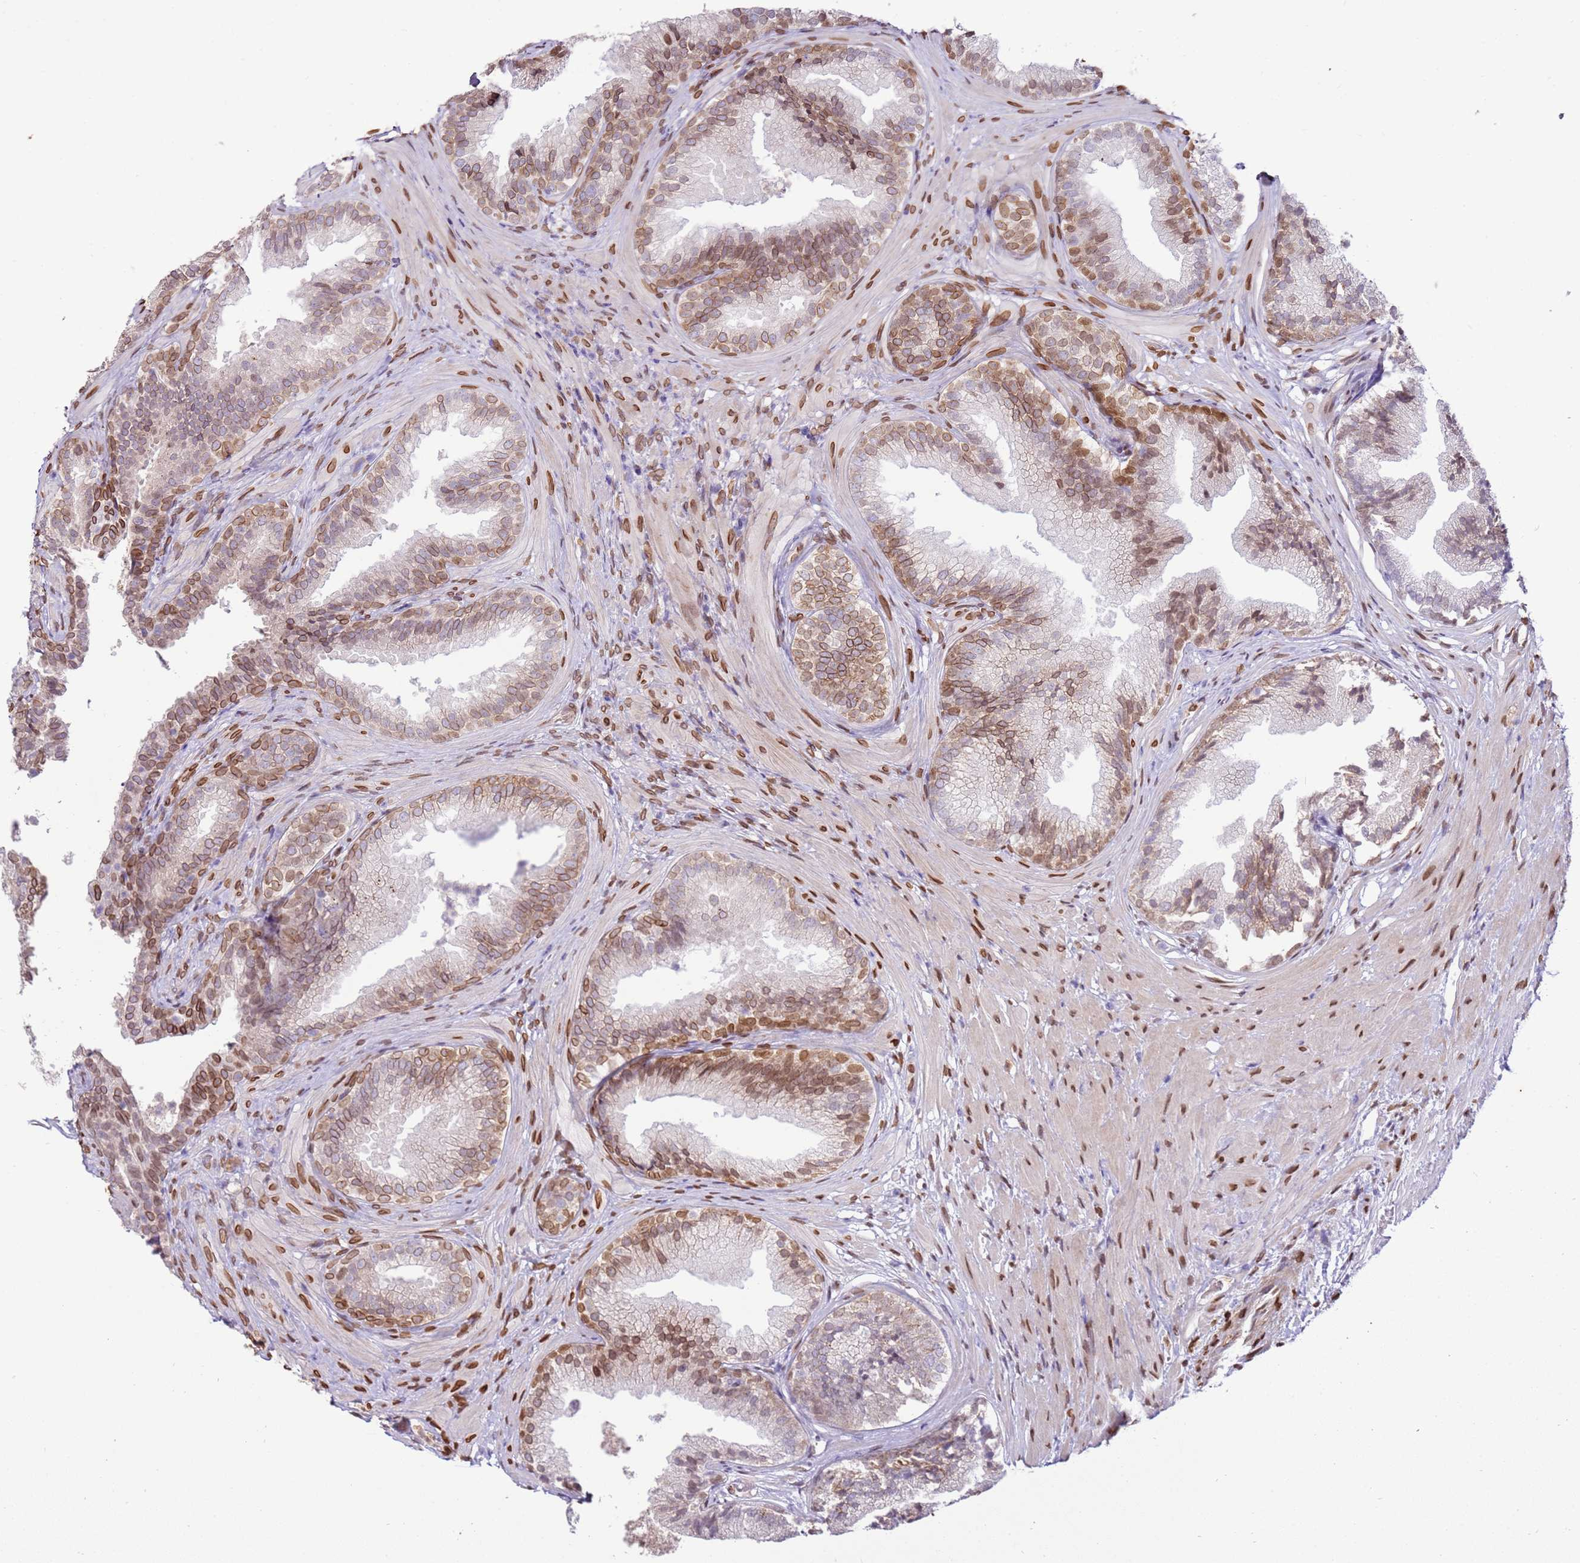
{"staining": {"intensity": "moderate", "quantity": ">75%", "location": "cytoplasmic/membranous,nuclear"}, "tissue": "prostate", "cell_type": "Glandular cells", "image_type": "normal", "snomed": [{"axis": "morphology", "description": "Normal tissue, NOS"}, {"axis": "topography", "description": "Prostate"}], "caption": "Brown immunohistochemical staining in unremarkable prostate displays moderate cytoplasmic/membranous,nuclear positivity in approximately >75% of glandular cells. (Brightfield microscopy of DAB IHC at high magnification).", "gene": "TMEM47", "patient": {"sex": "male", "age": 76}}